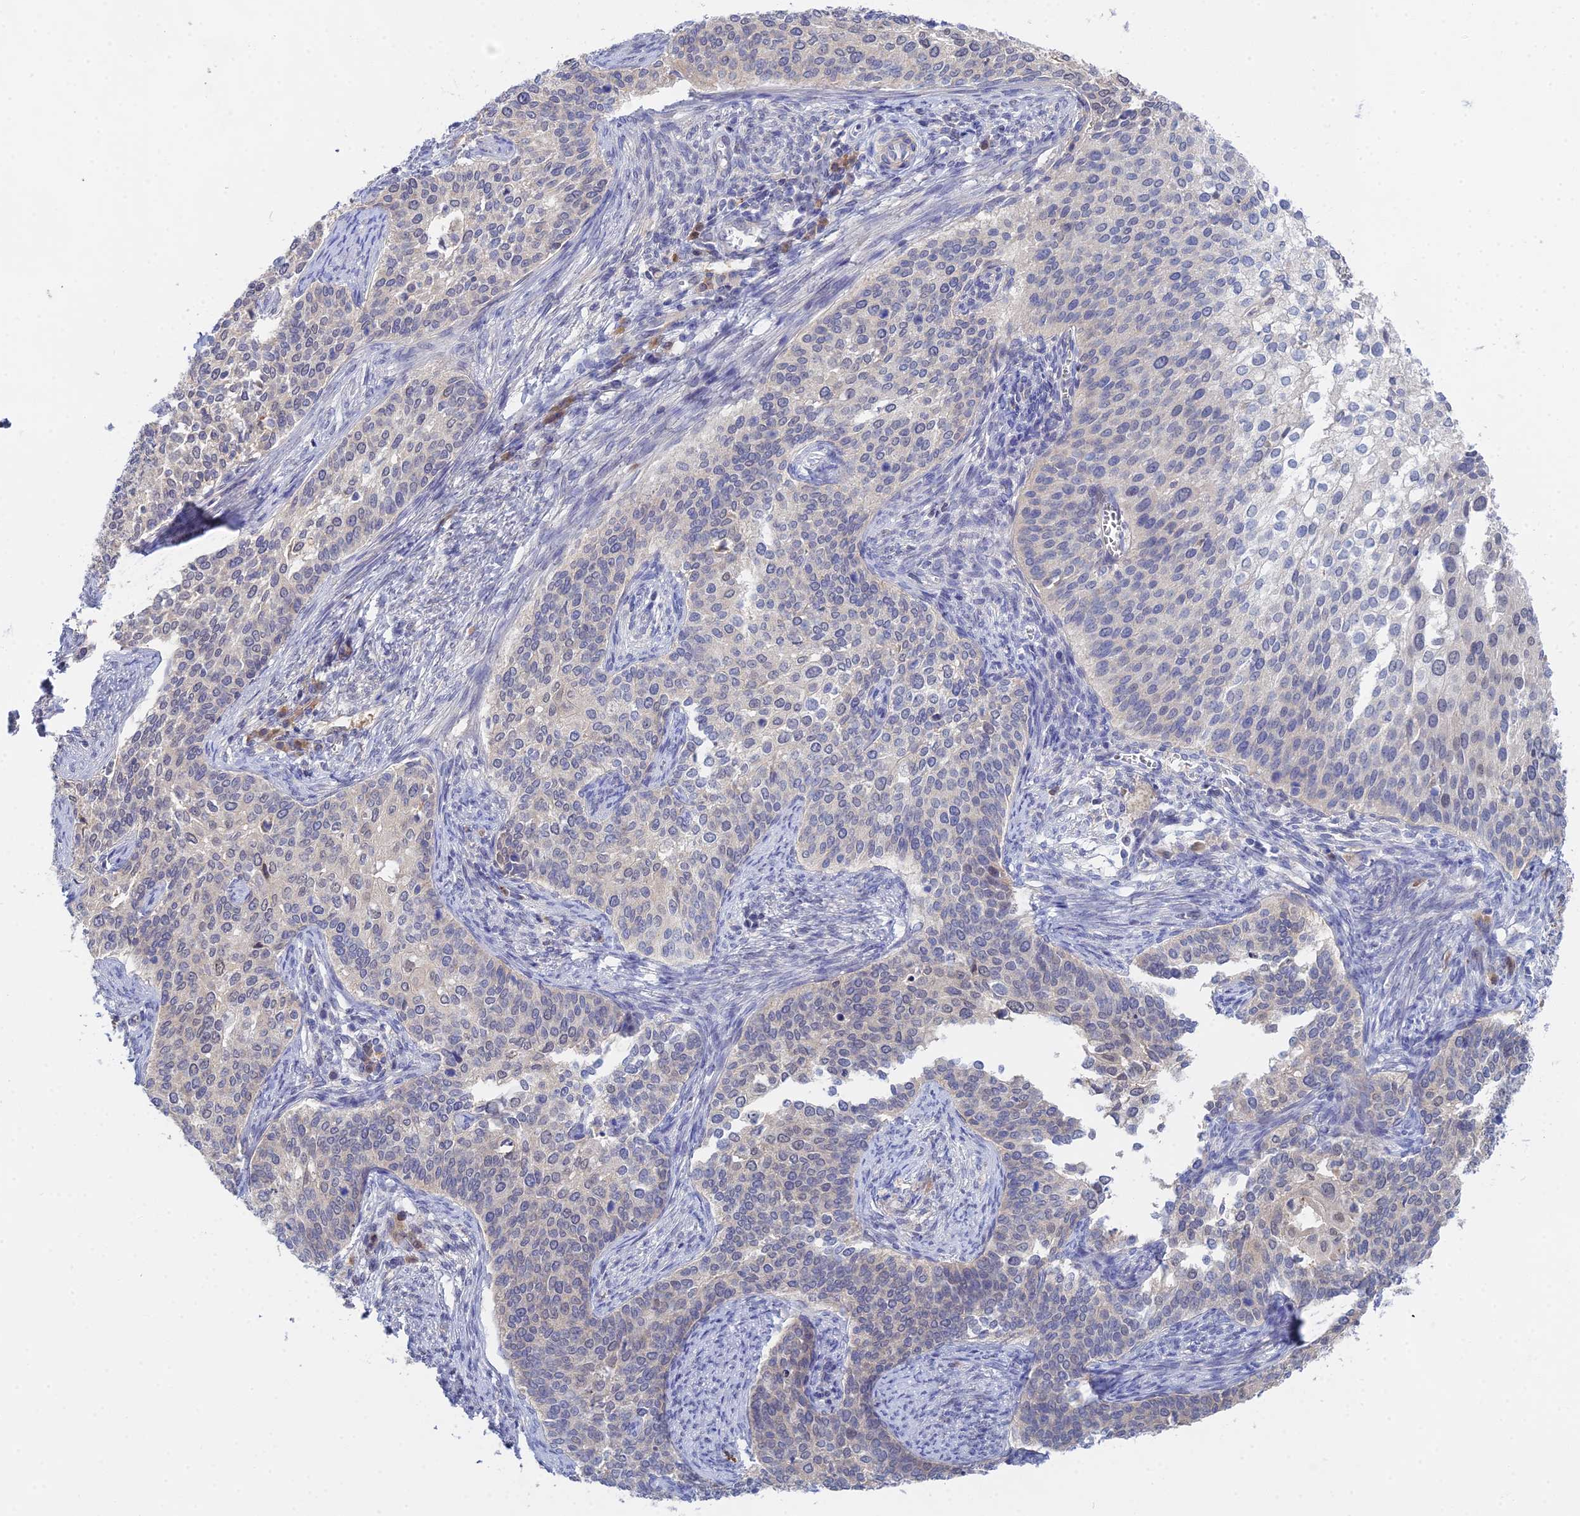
{"staining": {"intensity": "negative", "quantity": "none", "location": "none"}, "tissue": "cervical cancer", "cell_type": "Tumor cells", "image_type": "cancer", "snomed": [{"axis": "morphology", "description": "Squamous cell carcinoma, NOS"}, {"axis": "topography", "description": "Cervix"}], "caption": "Micrograph shows no significant protein positivity in tumor cells of squamous cell carcinoma (cervical).", "gene": "DNAH14", "patient": {"sex": "female", "age": 44}}